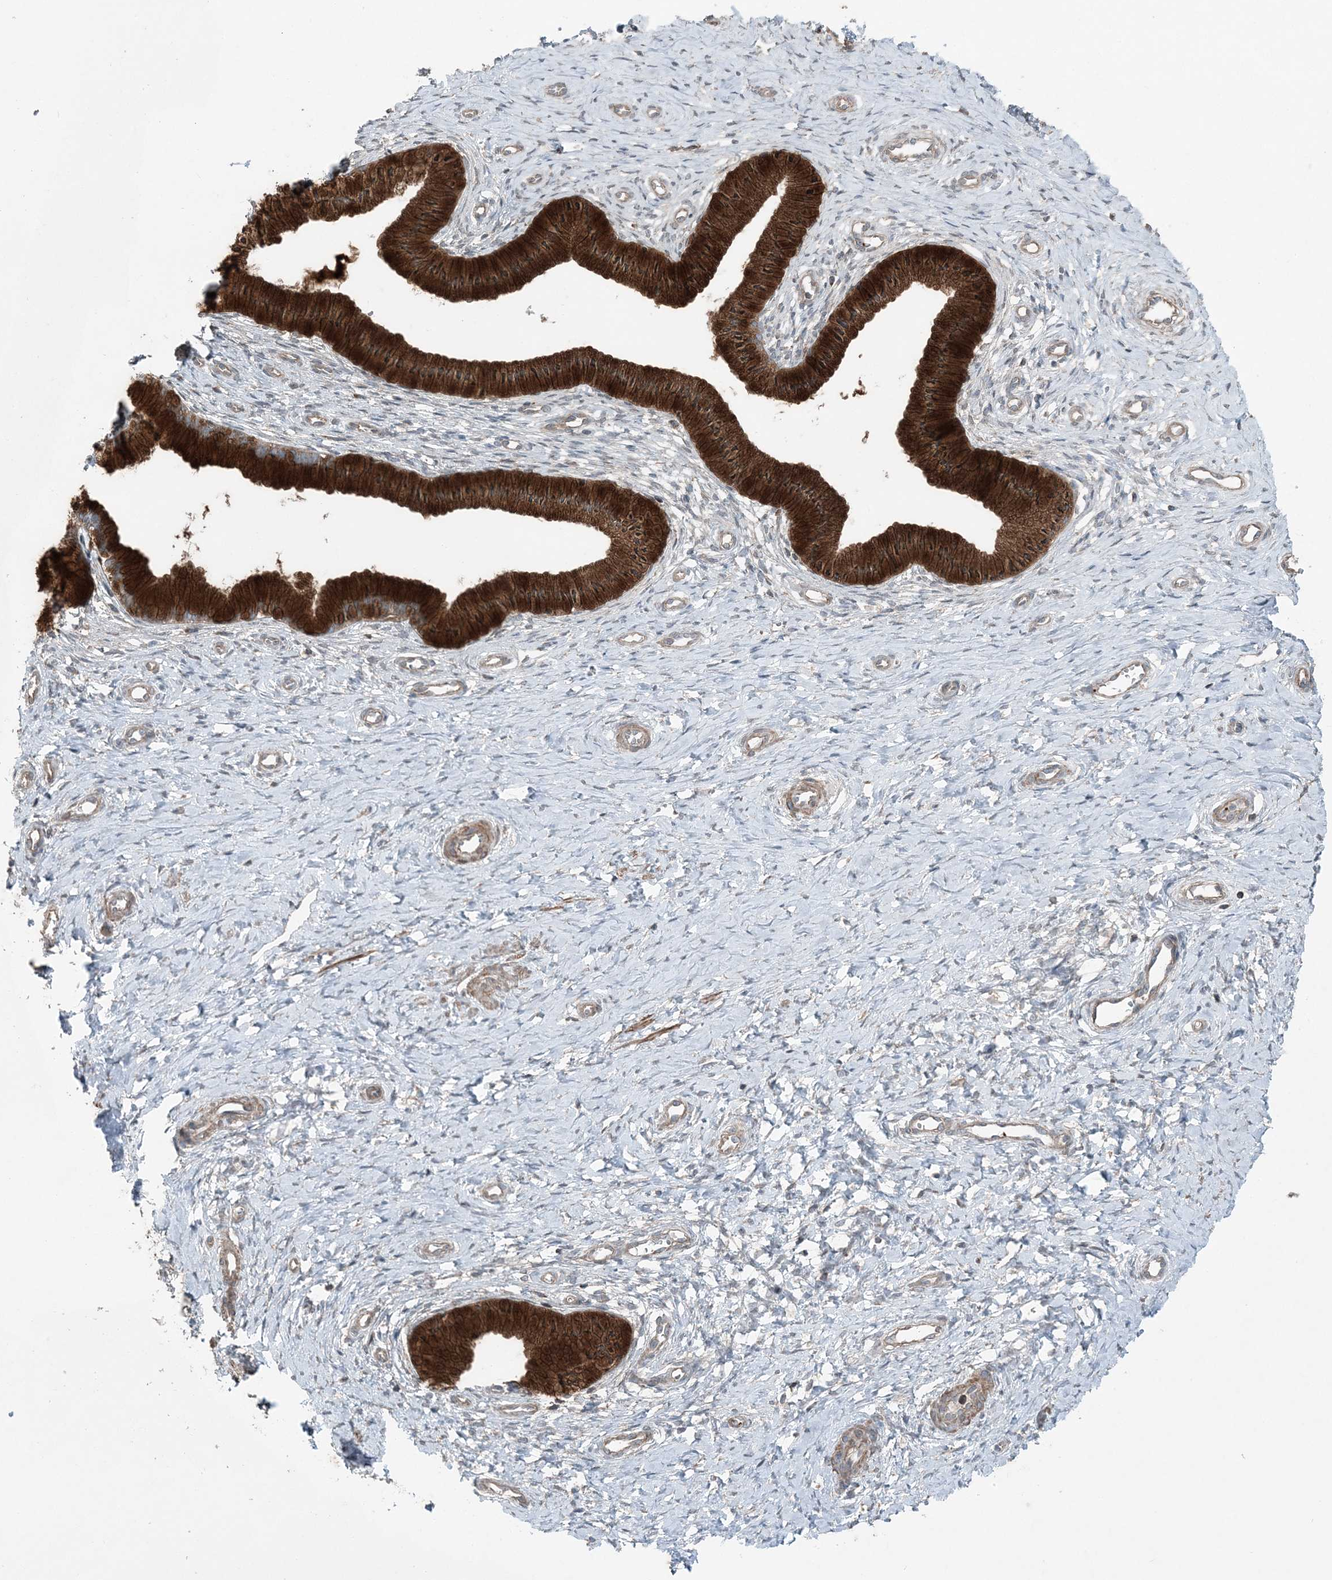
{"staining": {"intensity": "strong", "quantity": ">75%", "location": "cytoplasmic/membranous"}, "tissue": "cervix", "cell_type": "Glandular cells", "image_type": "normal", "snomed": [{"axis": "morphology", "description": "Normal tissue, NOS"}, {"axis": "topography", "description": "Cervix"}], "caption": "The immunohistochemical stain shows strong cytoplasmic/membranous expression in glandular cells of unremarkable cervix. The staining is performed using DAB brown chromogen to label protein expression. The nuclei are counter-stained blue using hematoxylin.", "gene": "KY", "patient": {"sex": "female", "age": 36}}